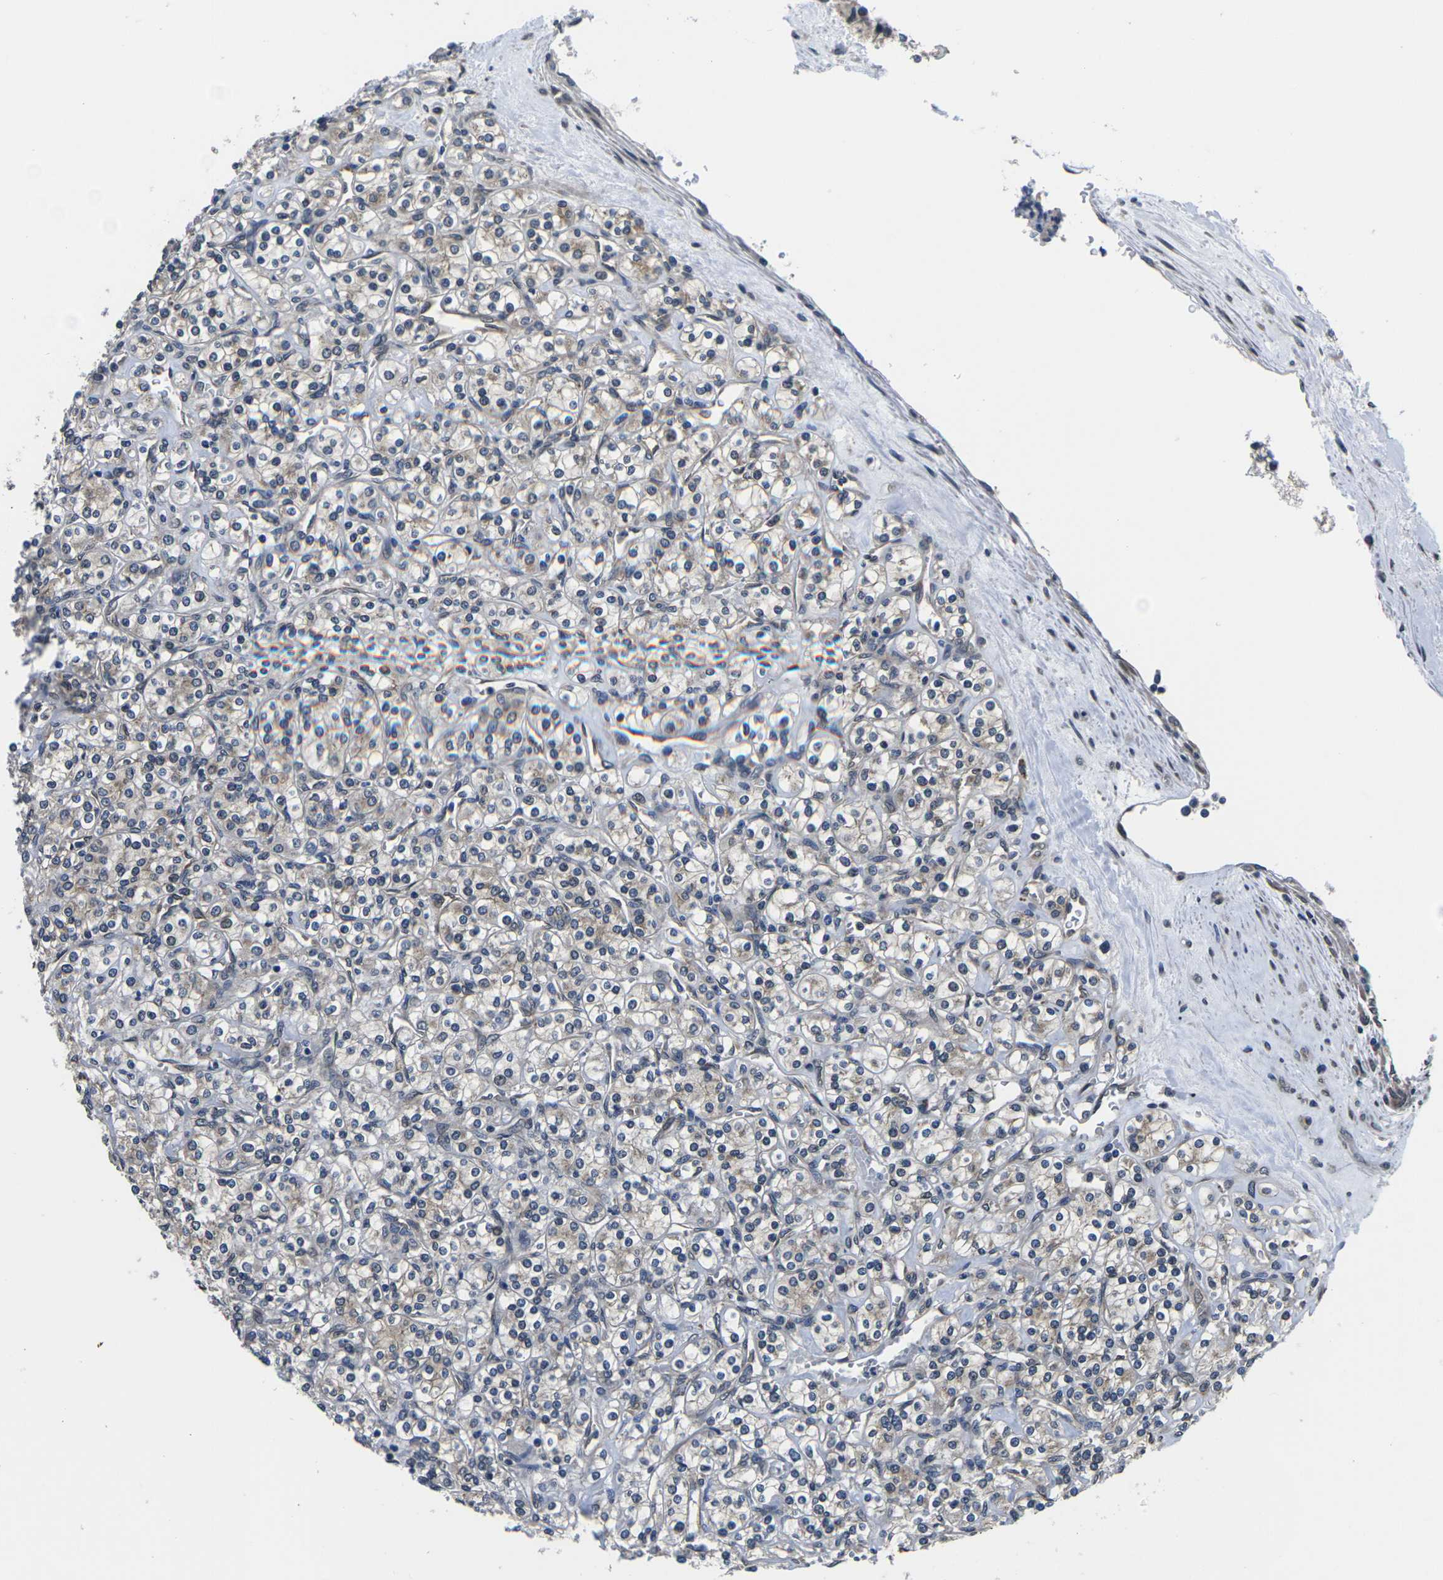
{"staining": {"intensity": "weak", "quantity": "<25%", "location": "cytoplasmic/membranous"}, "tissue": "renal cancer", "cell_type": "Tumor cells", "image_type": "cancer", "snomed": [{"axis": "morphology", "description": "Adenocarcinoma, NOS"}, {"axis": "topography", "description": "Kidney"}], "caption": "High power microscopy histopathology image of an immunohistochemistry (IHC) histopathology image of renal cancer (adenocarcinoma), revealing no significant positivity in tumor cells.", "gene": "SNX10", "patient": {"sex": "male", "age": 77}}